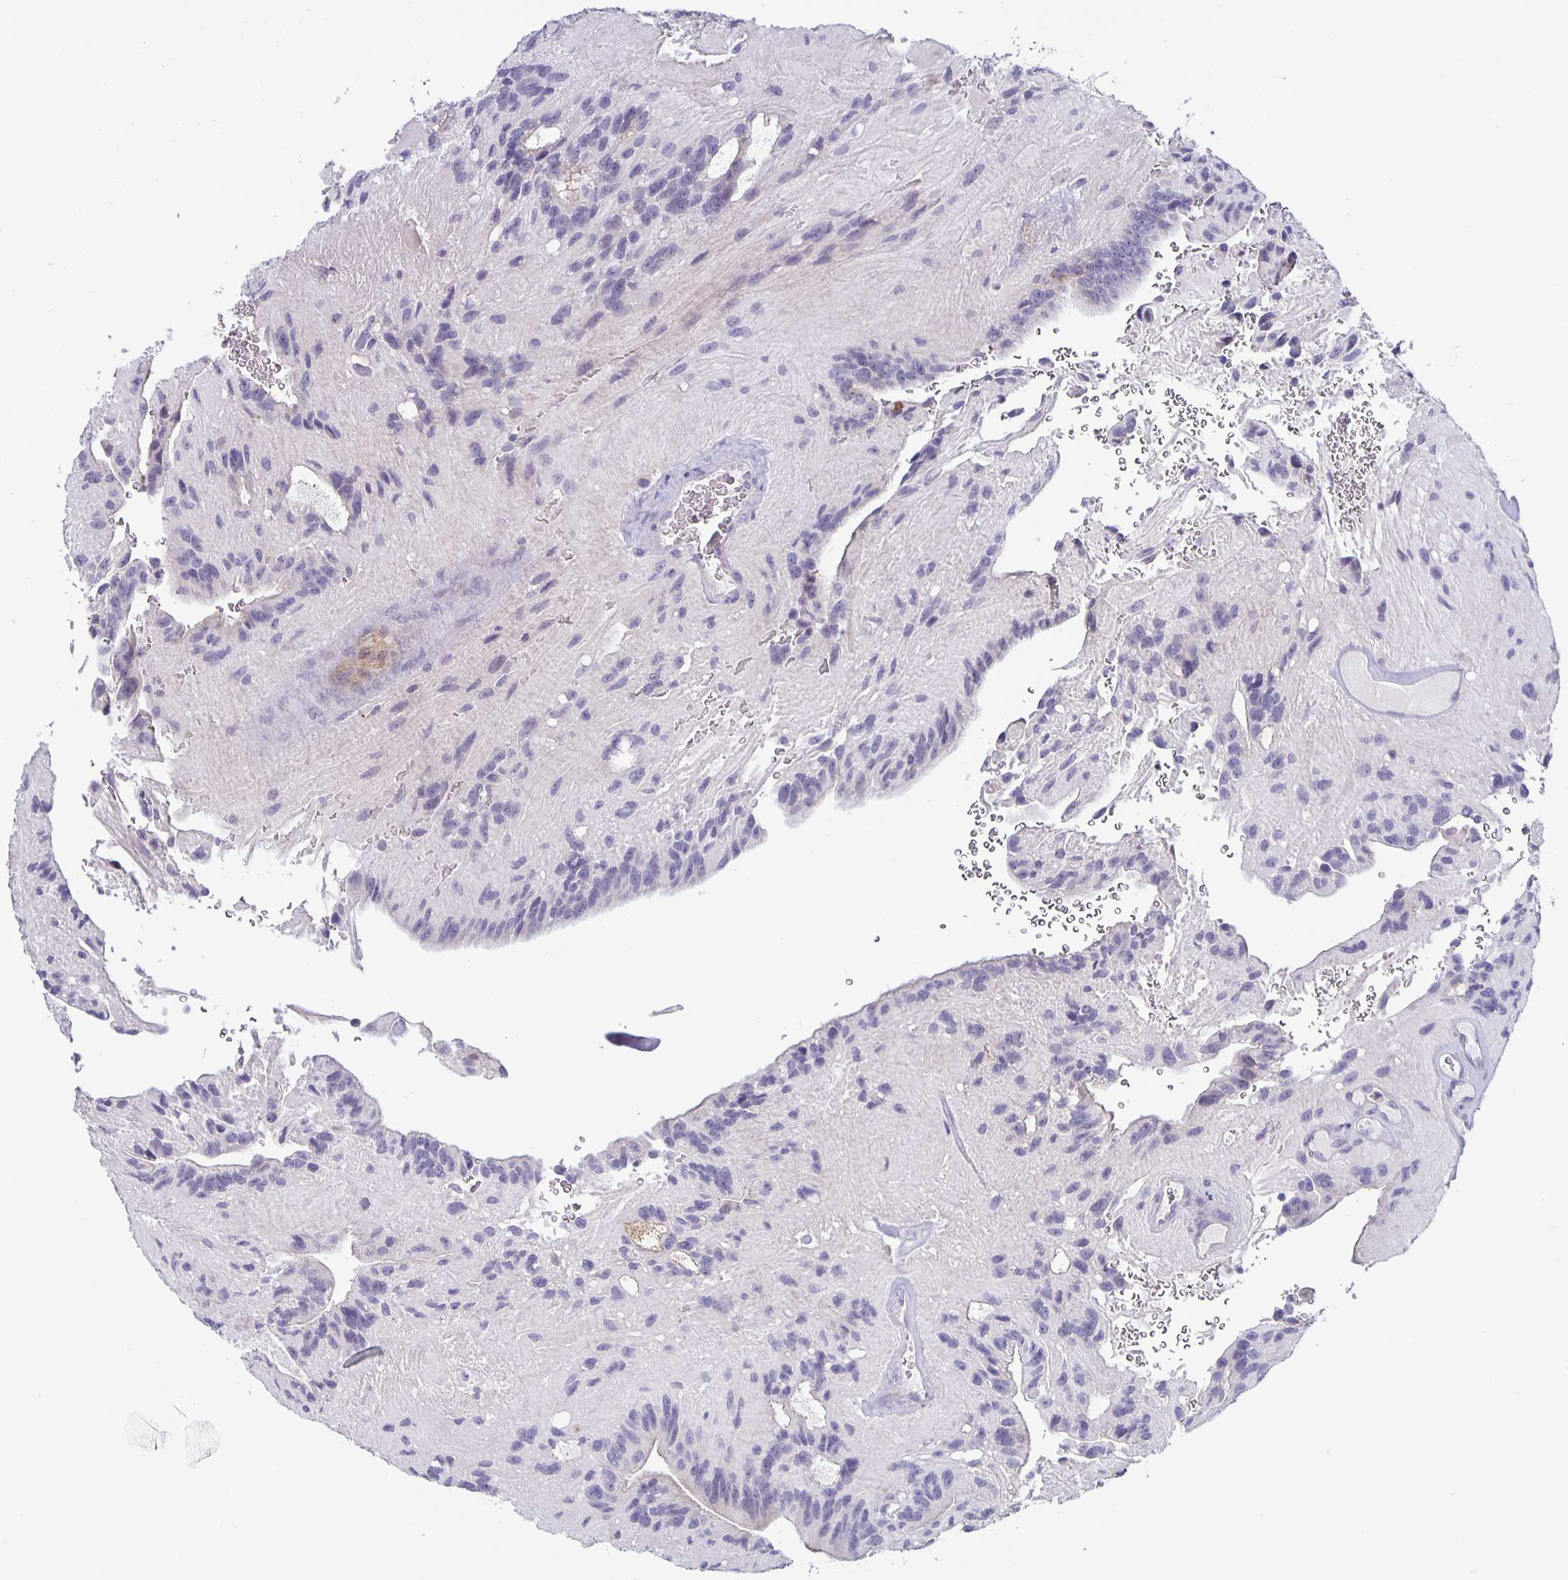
{"staining": {"intensity": "negative", "quantity": "none", "location": "none"}, "tissue": "glioma", "cell_type": "Tumor cells", "image_type": "cancer", "snomed": [{"axis": "morphology", "description": "Glioma, malignant, Low grade"}, {"axis": "topography", "description": "Brain"}], "caption": "An IHC micrograph of malignant glioma (low-grade) is shown. There is no staining in tumor cells of malignant glioma (low-grade).", "gene": "GDF15", "patient": {"sex": "male", "age": 31}}